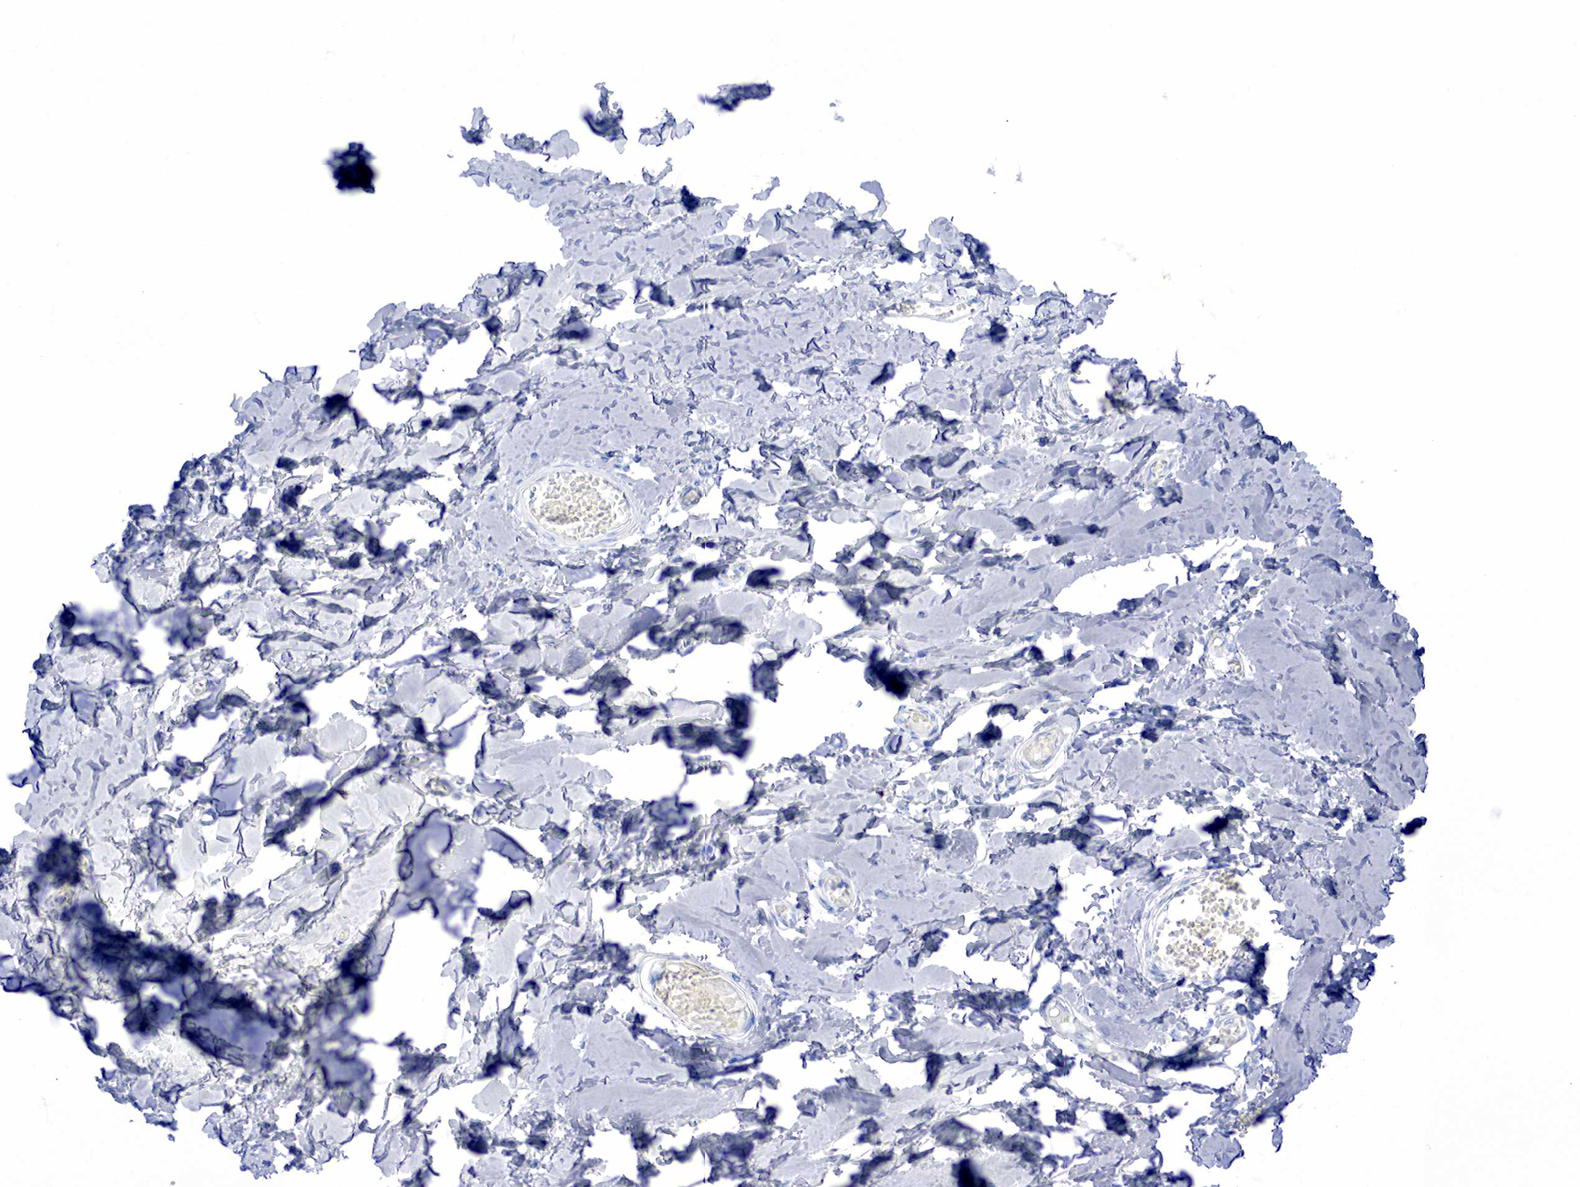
{"staining": {"intensity": "negative", "quantity": "none", "location": "none"}, "tissue": "adipose tissue", "cell_type": "Adipocytes", "image_type": "normal", "snomed": [{"axis": "morphology", "description": "Normal tissue, NOS"}, {"axis": "morphology", "description": "Sarcoma, NOS"}, {"axis": "topography", "description": "Skin"}, {"axis": "topography", "description": "Soft tissue"}], "caption": "Immunohistochemistry histopathology image of normal adipose tissue: adipose tissue stained with DAB (3,3'-diaminobenzidine) exhibits no significant protein positivity in adipocytes.", "gene": "INHA", "patient": {"sex": "female", "age": 51}}